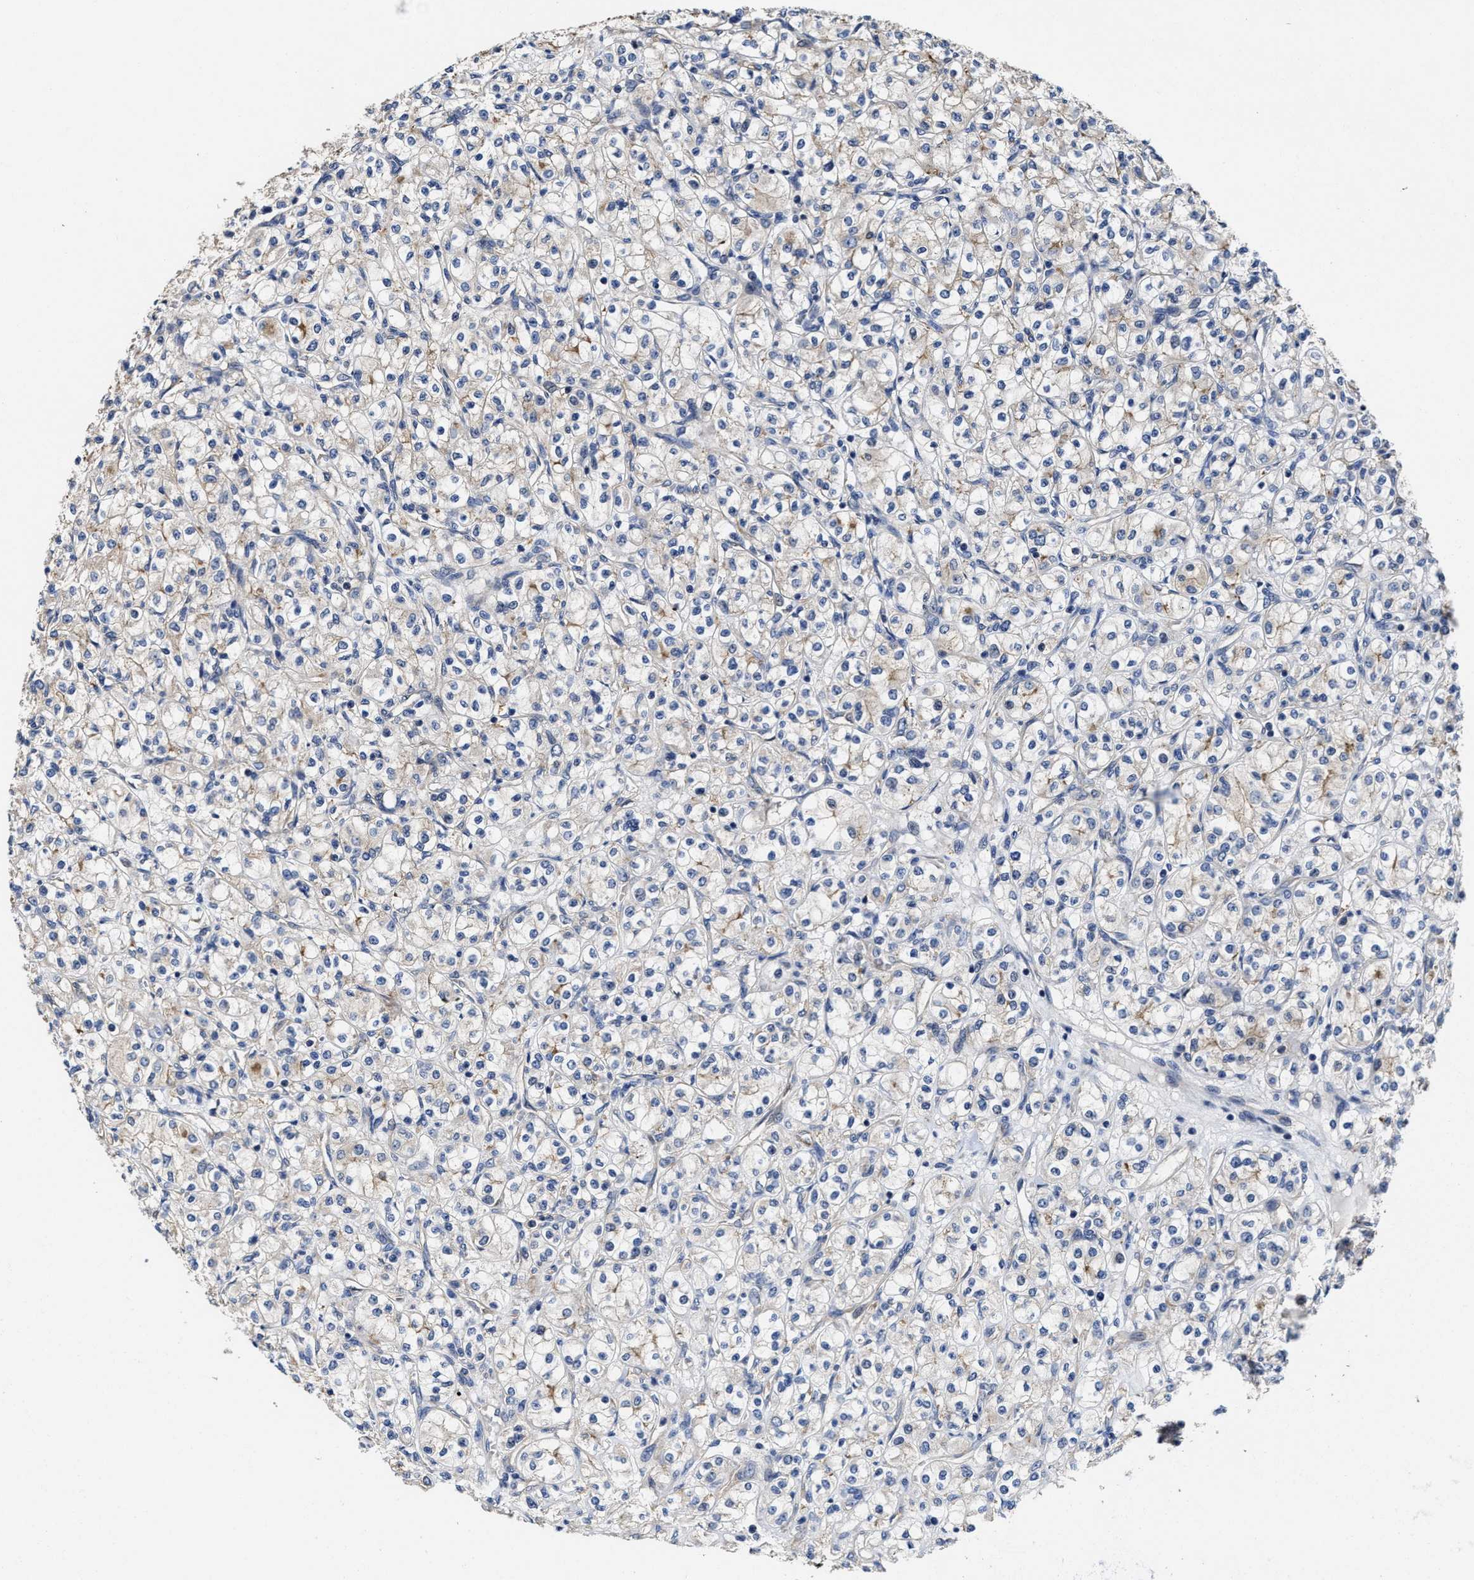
{"staining": {"intensity": "weak", "quantity": "<25%", "location": "cytoplasmic/membranous"}, "tissue": "renal cancer", "cell_type": "Tumor cells", "image_type": "cancer", "snomed": [{"axis": "morphology", "description": "Adenocarcinoma, NOS"}, {"axis": "topography", "description": "Kidney"}], "caption": "DAB immunohistochemical staining of renal cancer reveals no significant expression in tumor cells.", "gene": "TRAF6", "patient": {"sex": "male", "age": 77}}